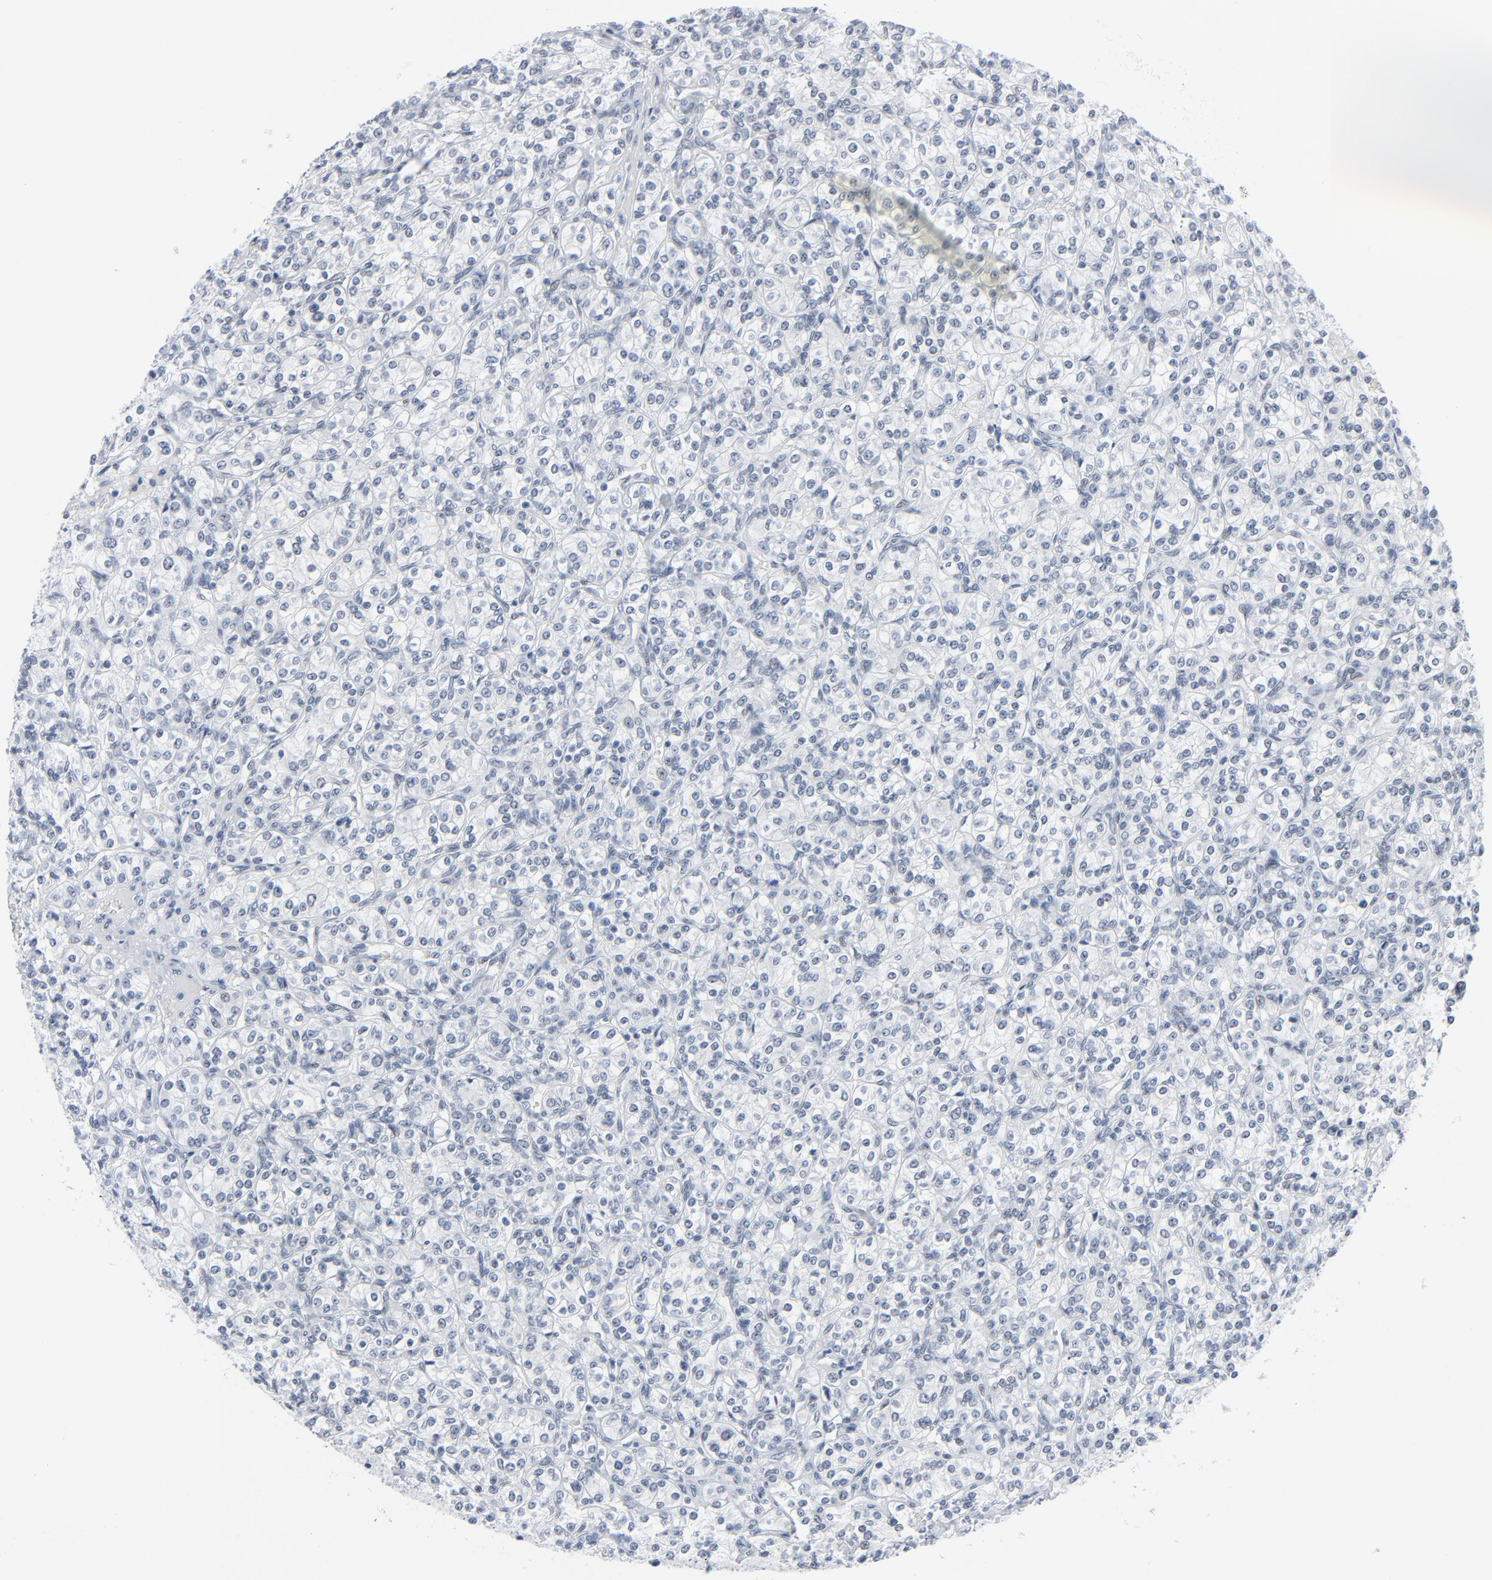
{"staining": {"intensity": "negative", "quantity": "none", "location": "none"}, "tissue": "renal cancer", "cell_type": "Tumor cells", "image_type": "cancer", "snomed": [{"axis": "morphology", "description": "Adenocarcinoma, NOS"}, {"axis": "topography", "description": "Kidney"}], "caption": "Micrograph shows no protein staining in tumor cells of adenocarcinoma (renal) tissue.", "gene": "SIRT1", "patient": {"sex": "male", "age": 77}}